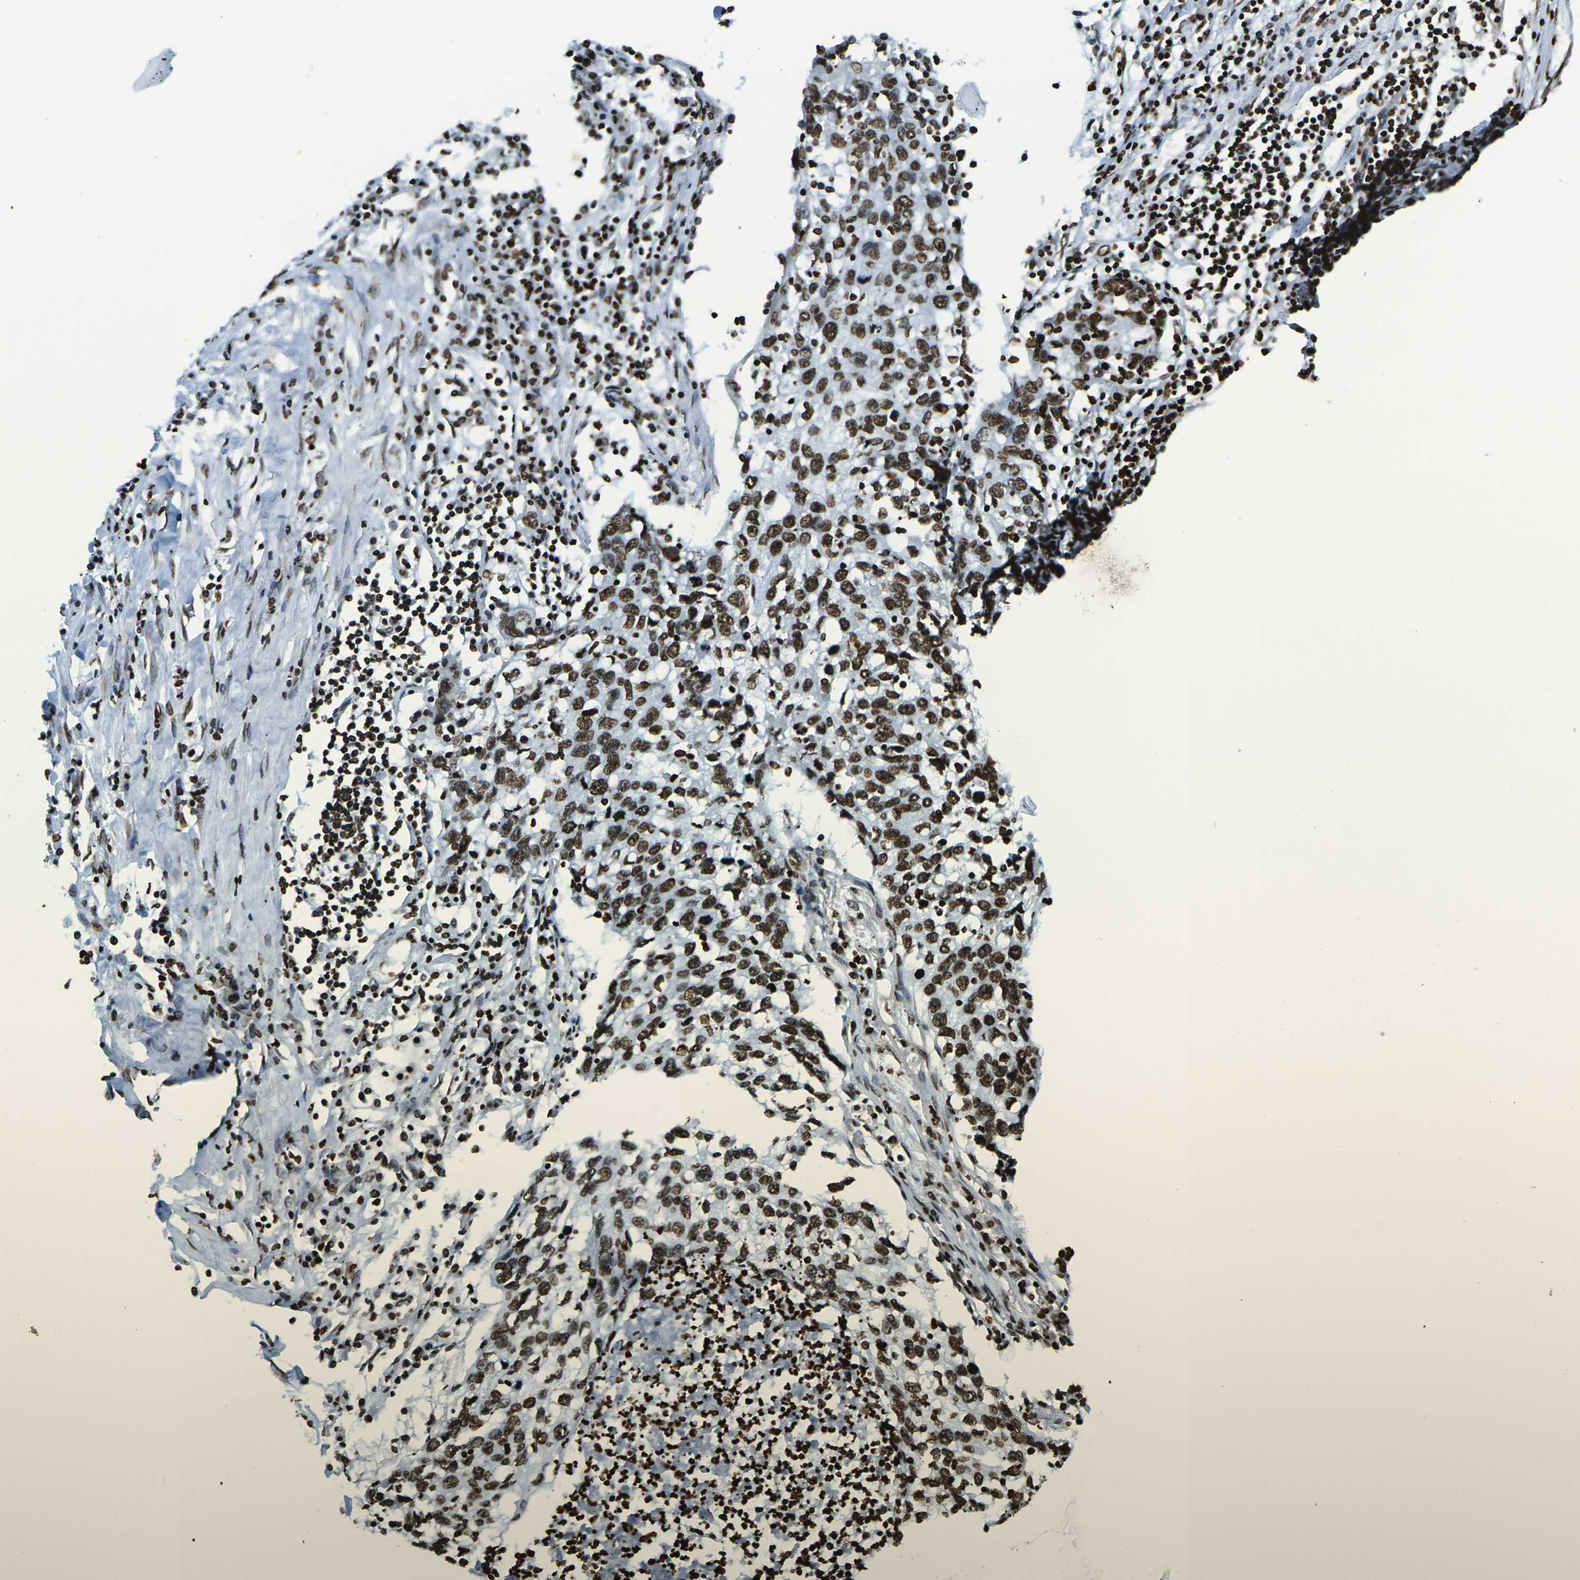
{"staining": {"intensity": "strong", "quantity": ">75%", "location": "nuclear"}, "tissue": "lung cancer", "cell_type": "Tumor cells", "image_type": "cancer", "snomed": [{"axis": "morphology", "description": "Squamous cell carcinoma, NOS"}, {"axis": "topography", "description": "Lung"}], "caption": "Immunohistochemistry of lung cancer (squamous cell carcinoma) demonstrates high levels of strong nuclear expression in approximately >75% of tumor cells. (Brightfield microscopy of DAB IHC at high magnification).", "gene": "H1-2", "patient": {"sex": "female", "age": 63}}